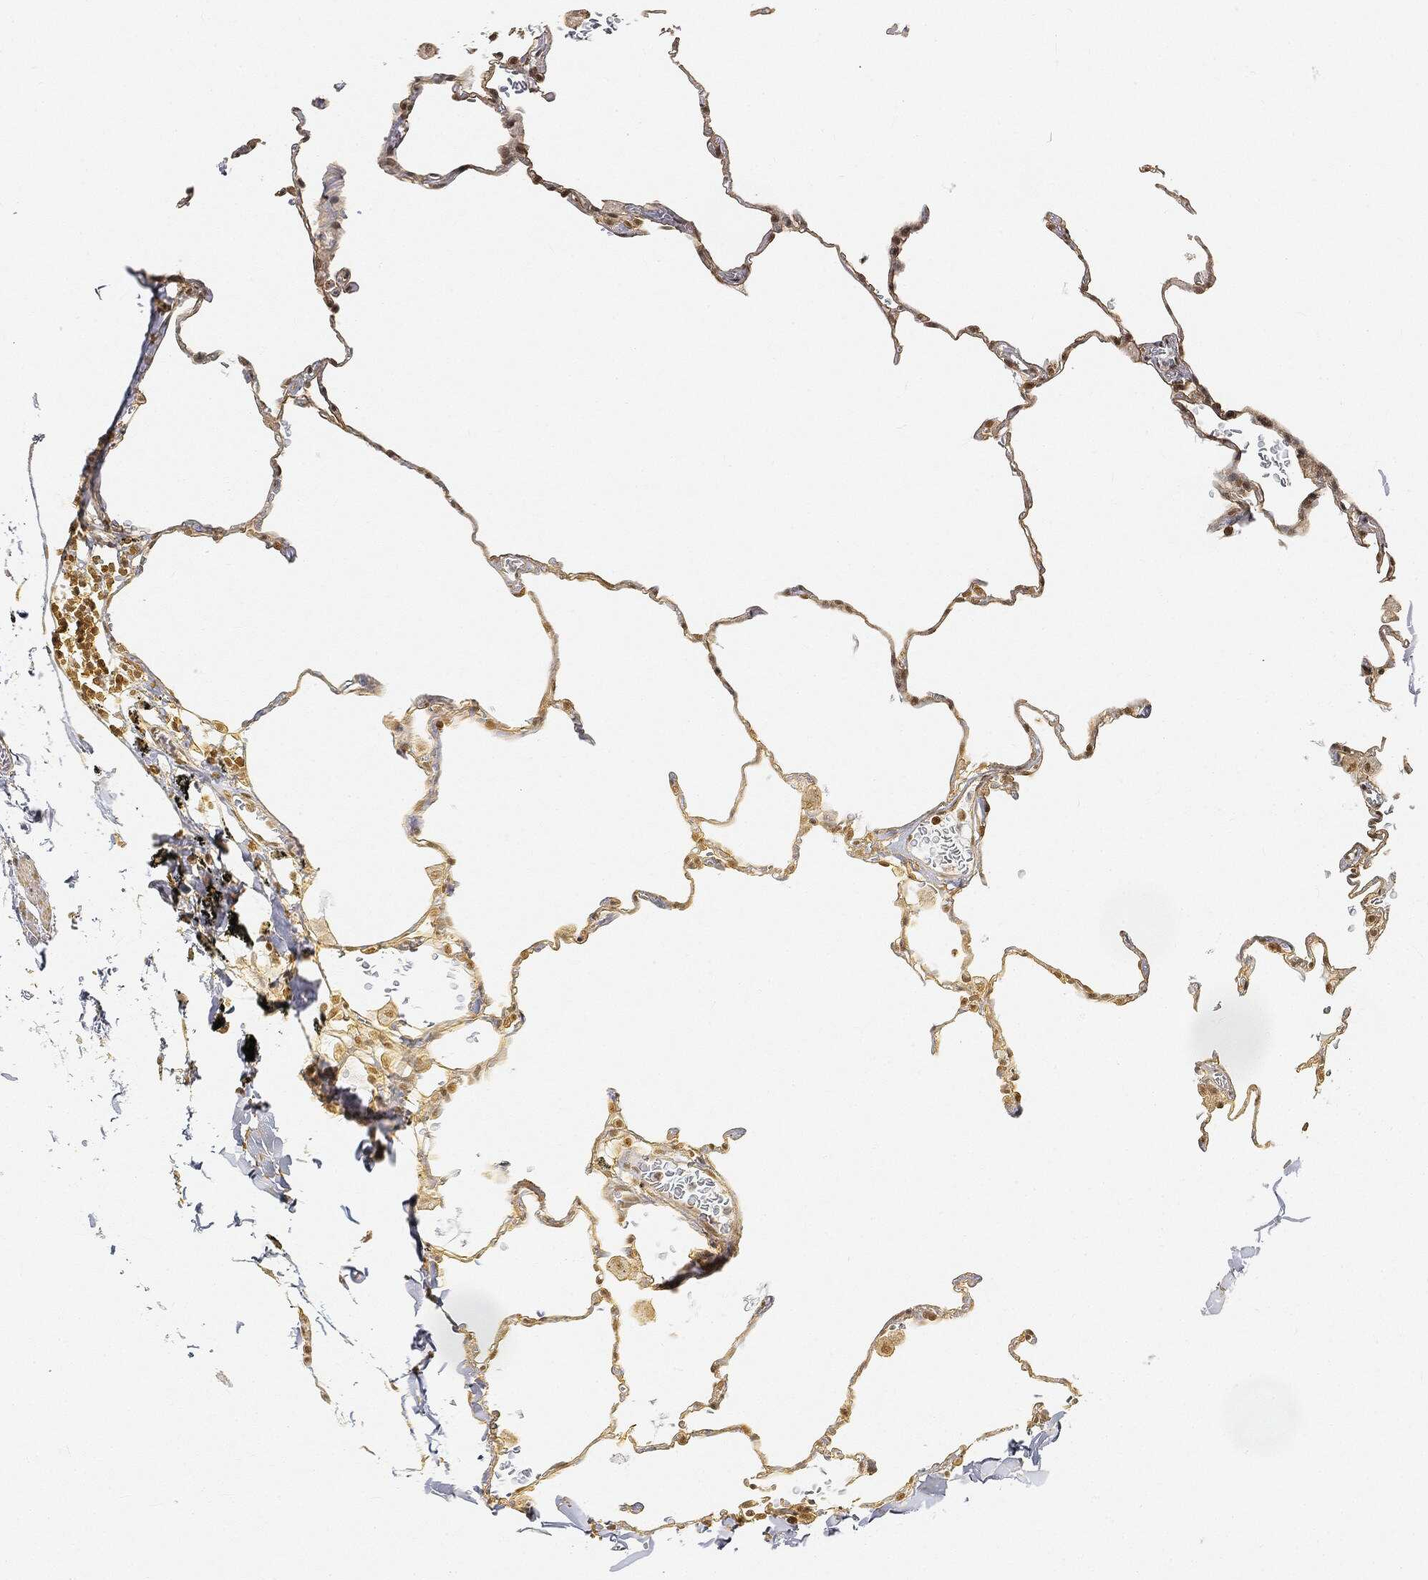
{"staining": {"intensity": "moderate", "quantity": "25%-75%", "location": "cytoplasmic/membranous,nuclear"}, "tissue": "lung", "cell_type": "Alveolar cells", "image_type": "normal", "snomed": [{"axis": "morphology", "description": "Normal tissue, NOS"}, {"axis": "morphology", "description": "Adenocarcinoma, metastatic, NOS"}, {"axis": "topography", "description": "Lung"}], "caption": "Alveolar cells demonstrate medium levels of moderate cytoplasmic/membranous,nuclear staining in approximately 25%-75% of cells in unremarkable lung.", "gene": "RSRC2", "patient": {"sex": "male", "age": 45}}